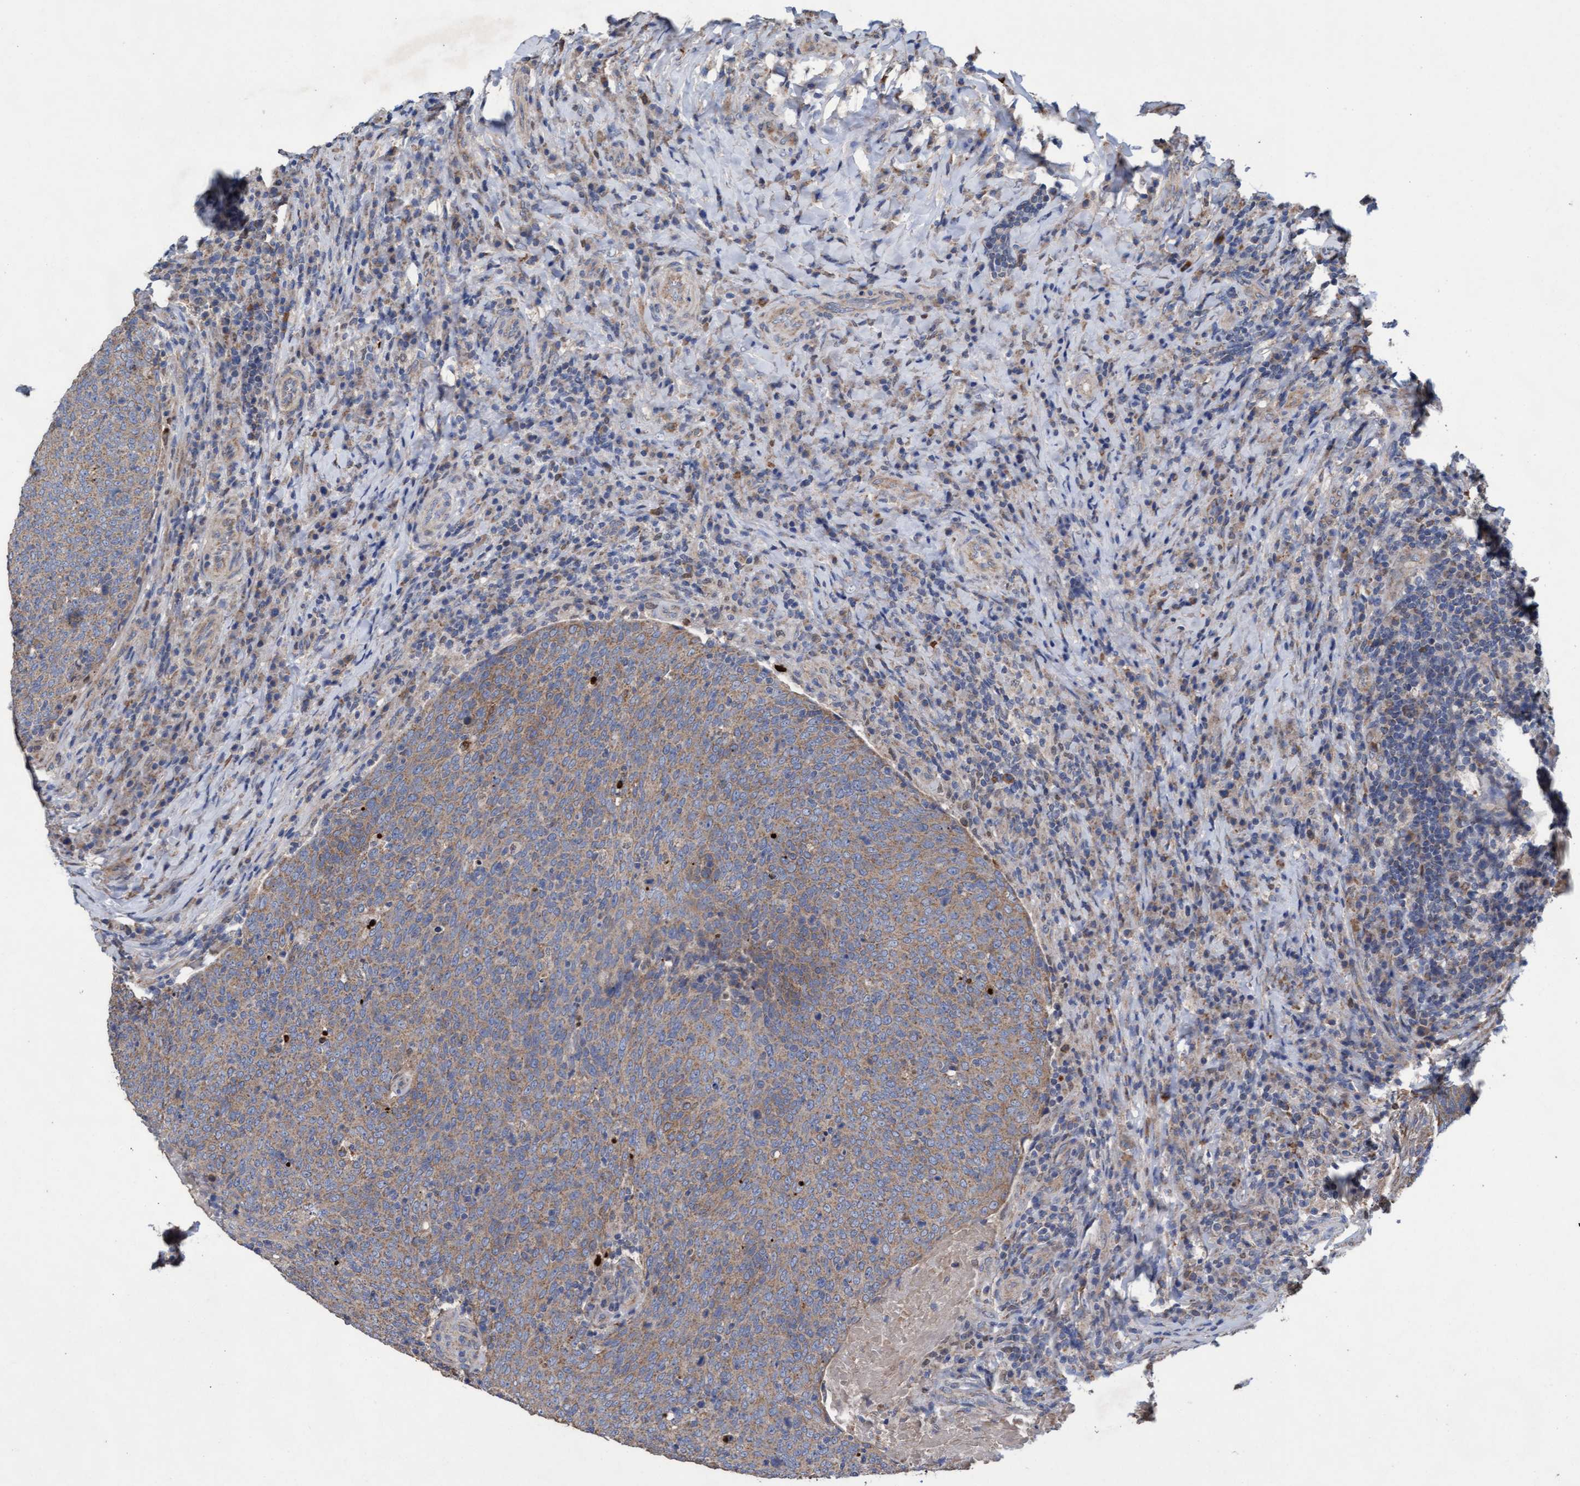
{"staining": {"intensity": "weak", "quantity": ">75%", "location": "cytoplasmic/membranous"}, "tissue": "head and neck cancer", "cell_type": "Tumor cells", "image_type": "cancer", "snomed": [{"axis": "morphology", "description": "Squamous cell carcinoma, NOS"}, {"axis": "morphology", "description": "Squamous cell carcinoma, metastatic, NOS"}, {"axis": "topography", "description": "Lymph node"}, {"axis": "topography", "description": "Head-Neck"}], "caption": "This histopathology image exhibits head and neck squamous cell carcinoma stained with IHC to label a protein in brown. The cytoplasmic/membranous of tumor cells show weak positivity for the protein. Nuclei are counter-stained blue.", "gene": "MRPL38", "patient": {"sex": "male", "age": 62}}